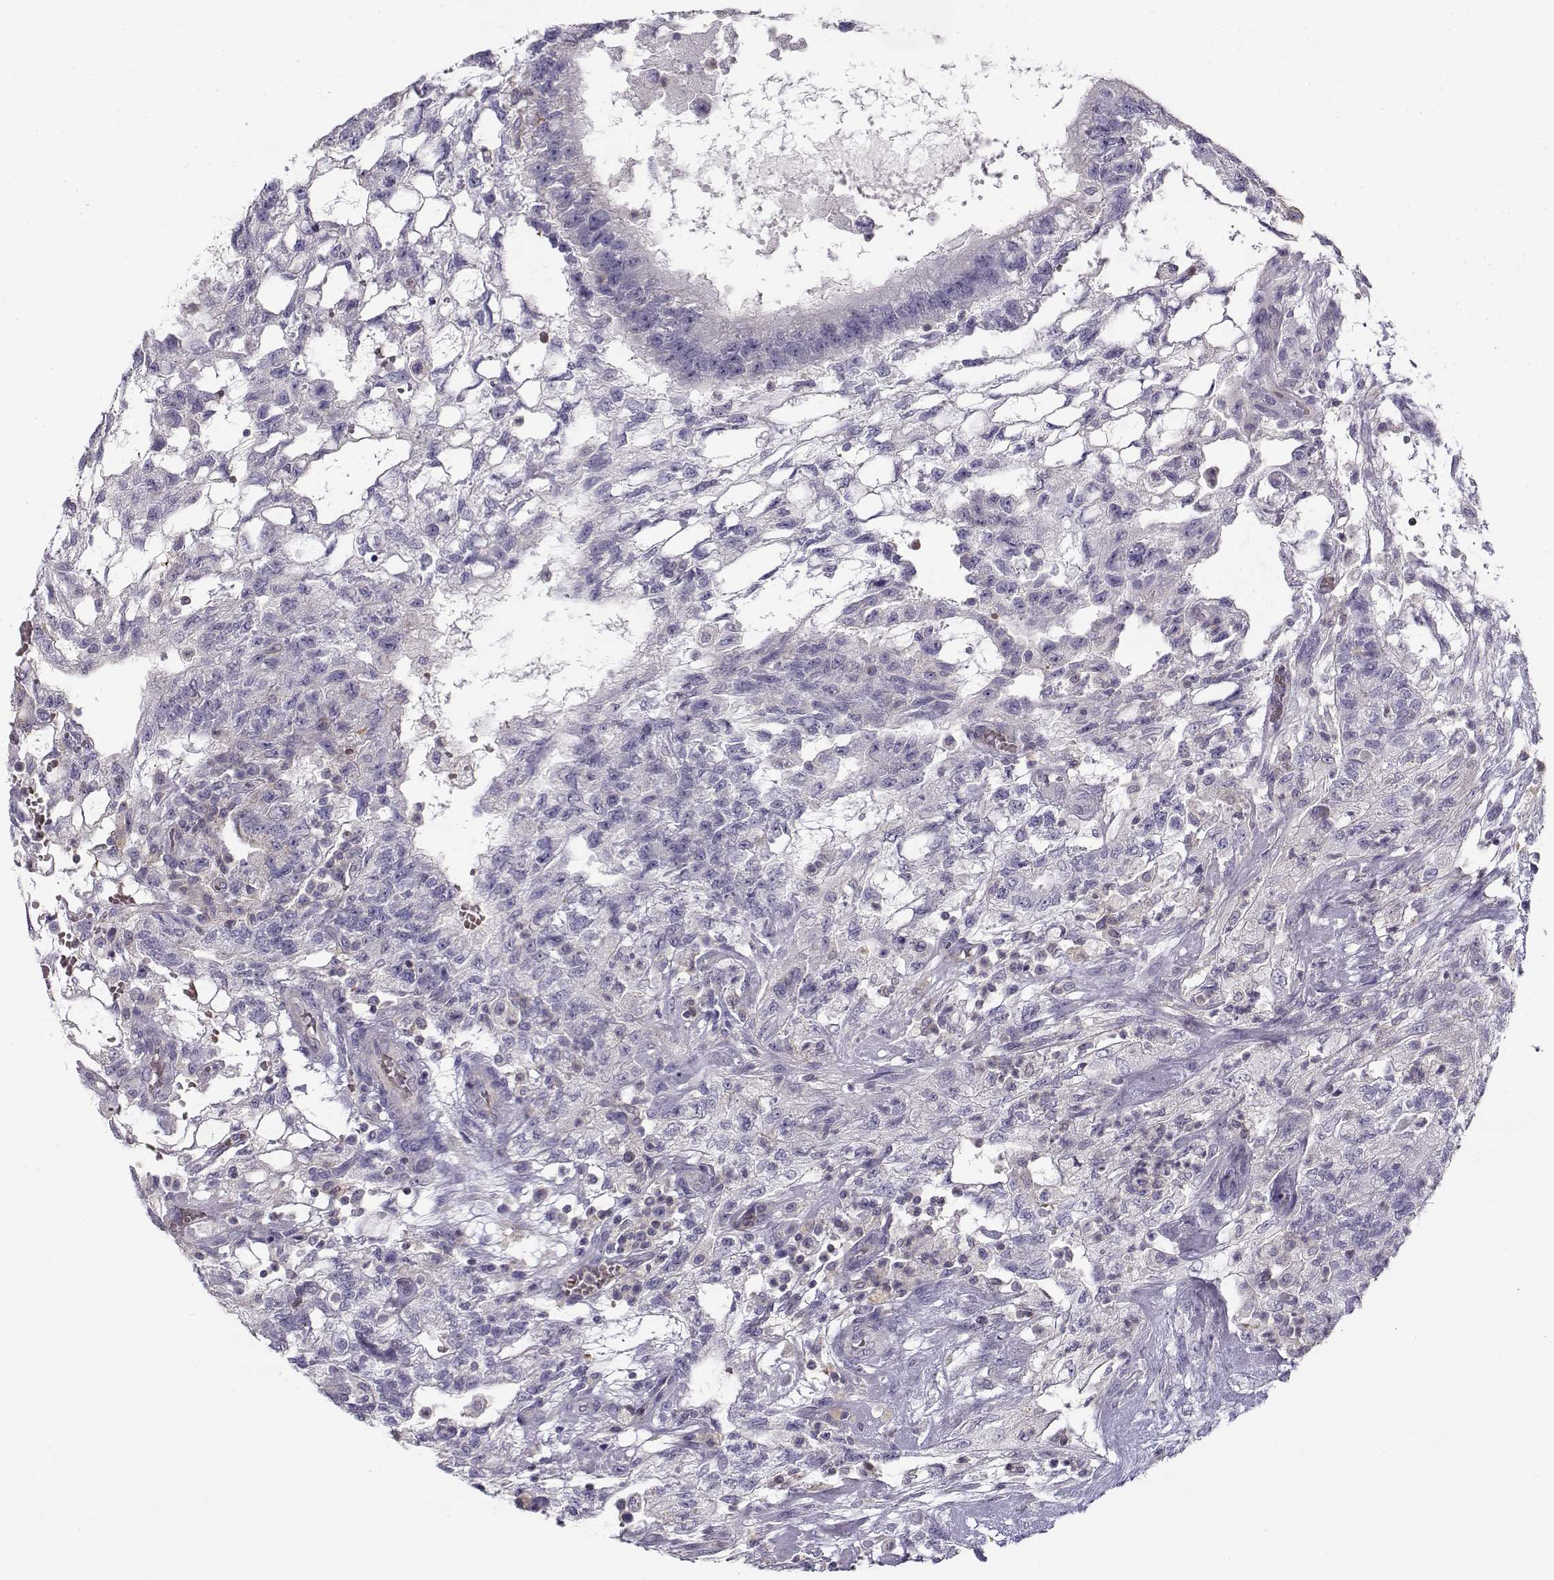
{"staining": {"intensity": "negative", "quantity": "none", "location": "none"}, "tissue": "testis cancer", "cell_type": "Tumor cells", "image_type": "cancer", "snomed": [{"axis": "morphology", "description": "Carcinoma, Embryonal, NOS"}, {"axis": "topography", "description": "Testis"}], "caption": "IHC of human testis embryonal carcinoma demonstrates no expression in tumor cells. The staining is performed using DAB brown chromogen with nuclei counter-stained in using hematoxylin.", "gene": "MYO1A", "patient": {"sex": "male", "age": 32}}